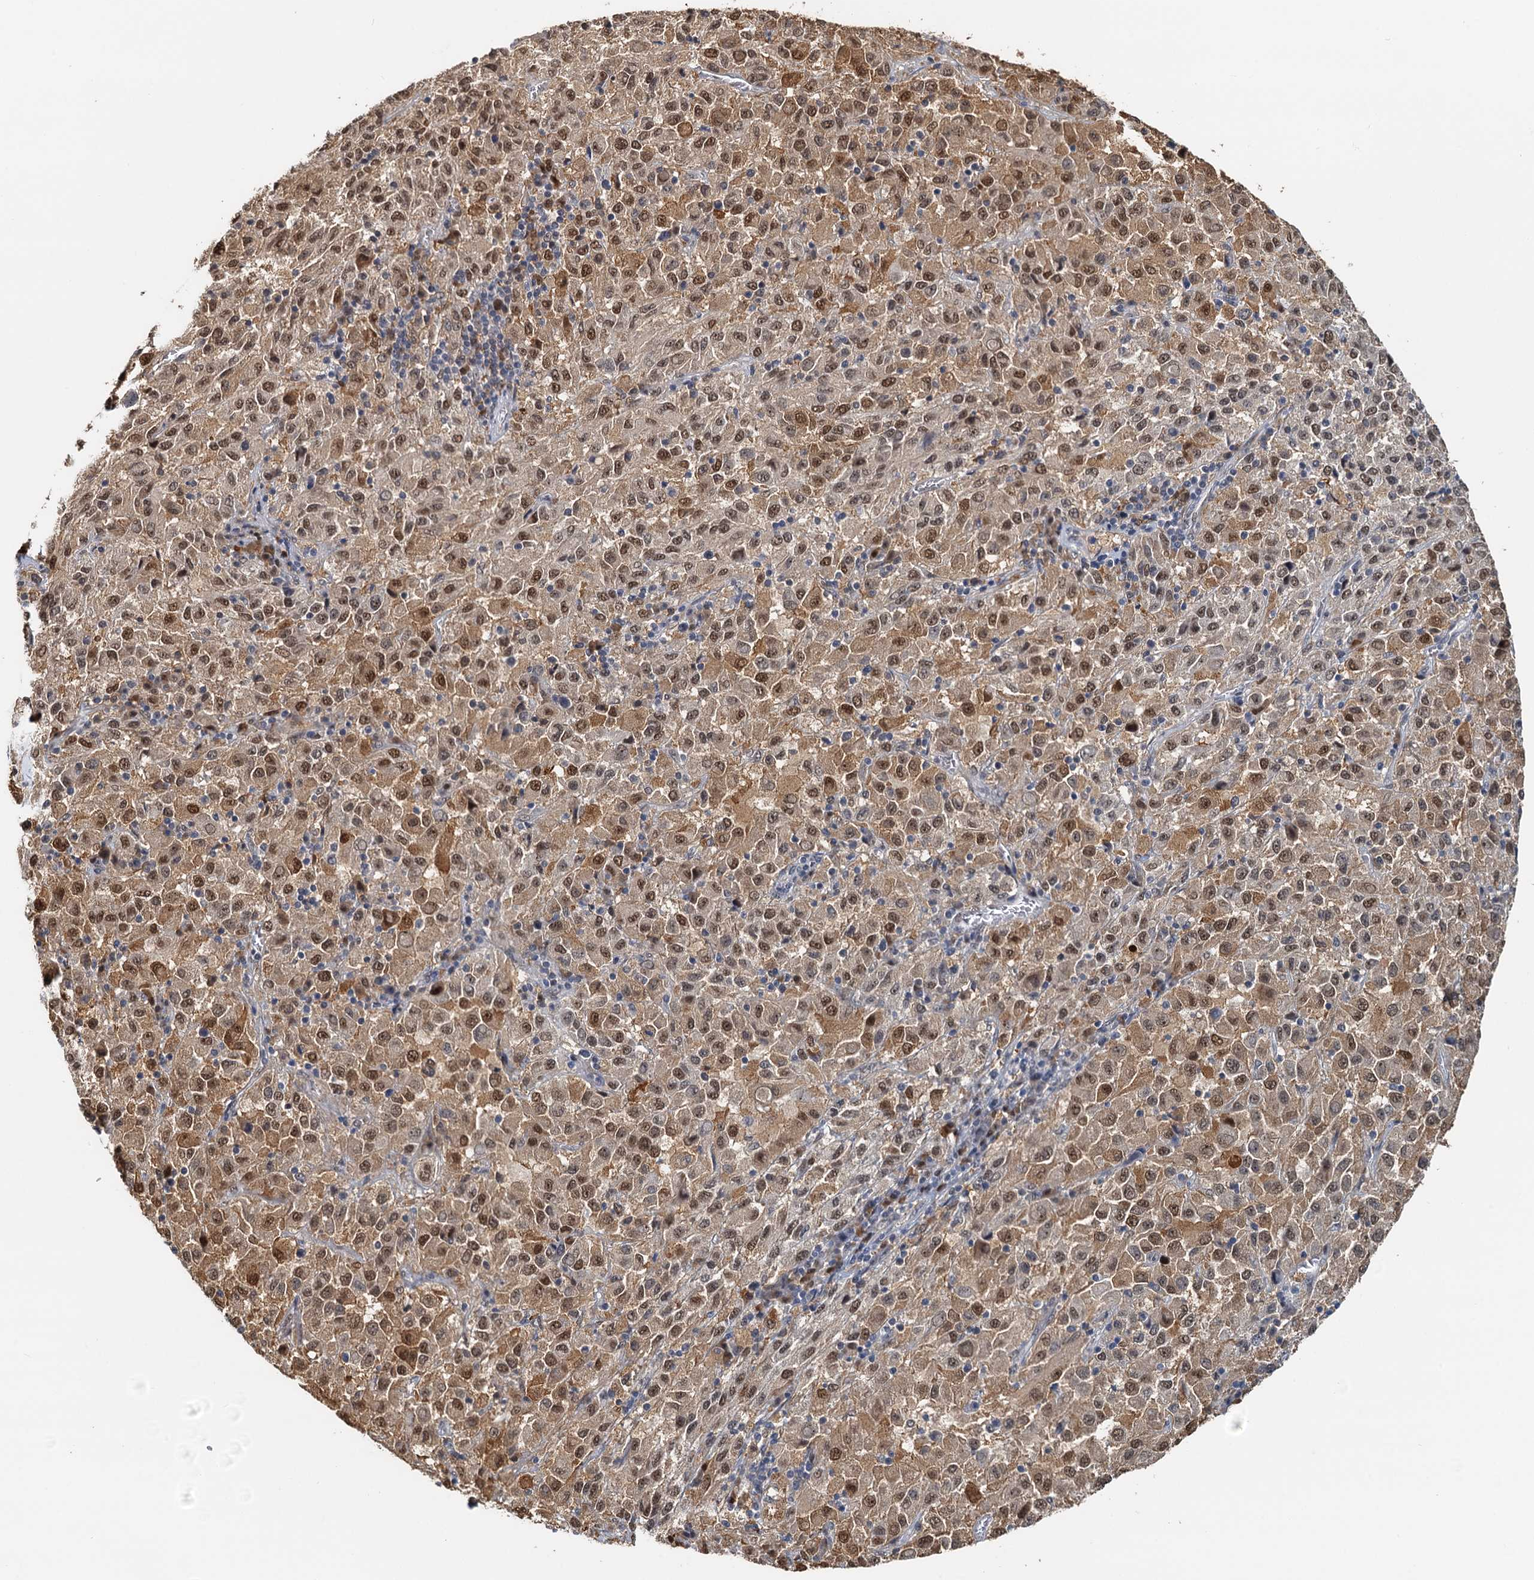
{"staining": {"intensity": "moderate", "quantity": ">75%", "location": "cytoplasmic/membranous,nuclear"}, "tissue": "melanoma", "cell_type": "Tumor cells", "image_type": "cancer", "snomed": [{"axis": "morphology", "description": "Malignant melanoma, Metastatic site"}, {"axis": "topography", "description": "Lung"}], "caption": "Immunohistochemical staining of human malignant melanoma (metastatic site) displays medium levels of moderate cytoplasmic/membranous and nuclear positivity in approximately >75% of tumor cells.", "gene": "SPINDOC", "patient": {"sex": "male", "age": 64}}